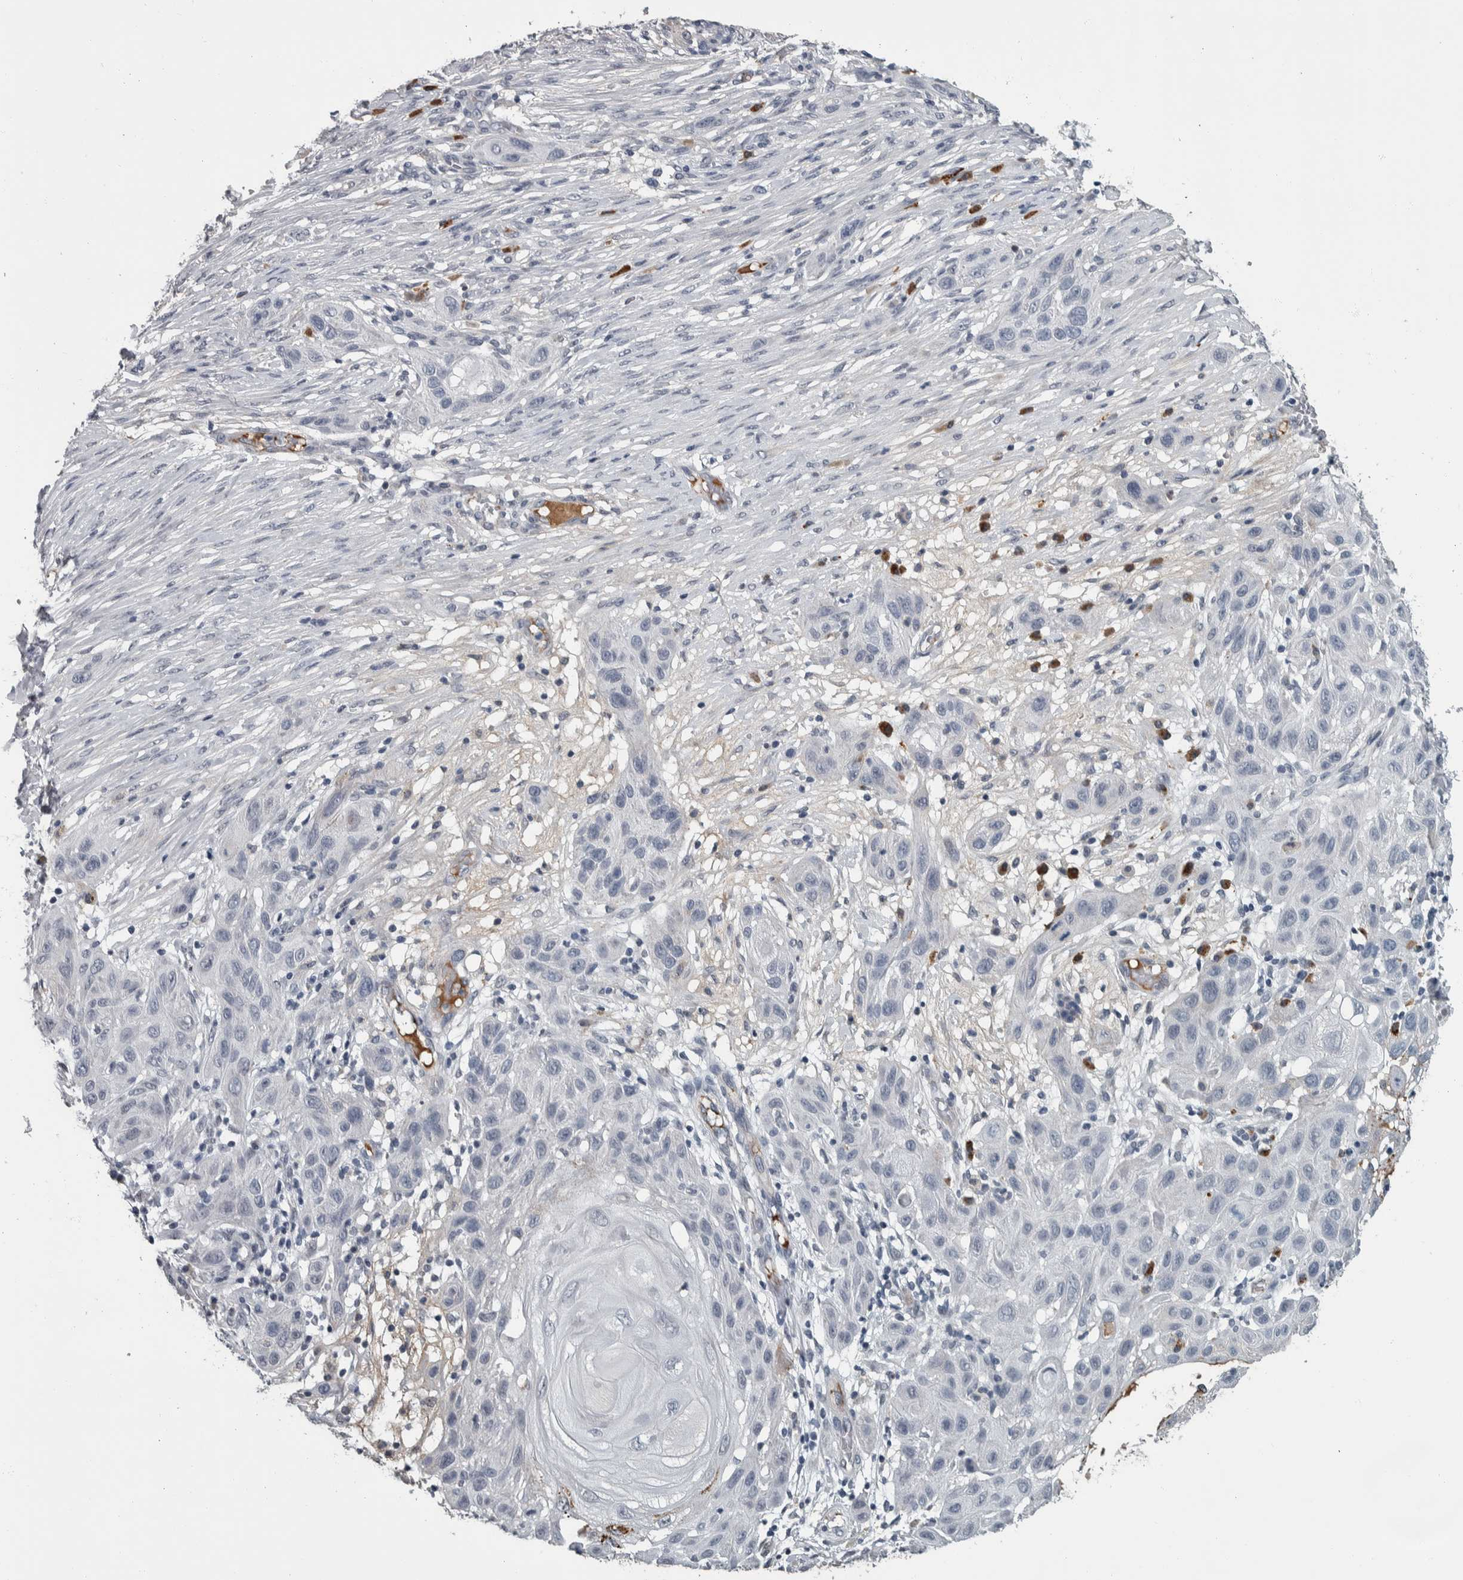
{"staining": {"intensity": "negative", "quantity": "none", "location": "none"}, "tissue": "skin cancer", "cell_type": "Tumor cells", "image_type": "cancer", "snomed": [{"axis": "morphology", "description": "Squamous cell carcinoma, NOS"}, {"axis": "topography", "description": "Skin"}], "caption": "High magnification brightfield microscopy of skin squamous cell carcinoma stained with DAB (brown) and counterstained with hematoxylin (blue): tumor cells show no significant staining.", "gene": "CAVIN4", "patient": {"sex": "female", "age": 96}}